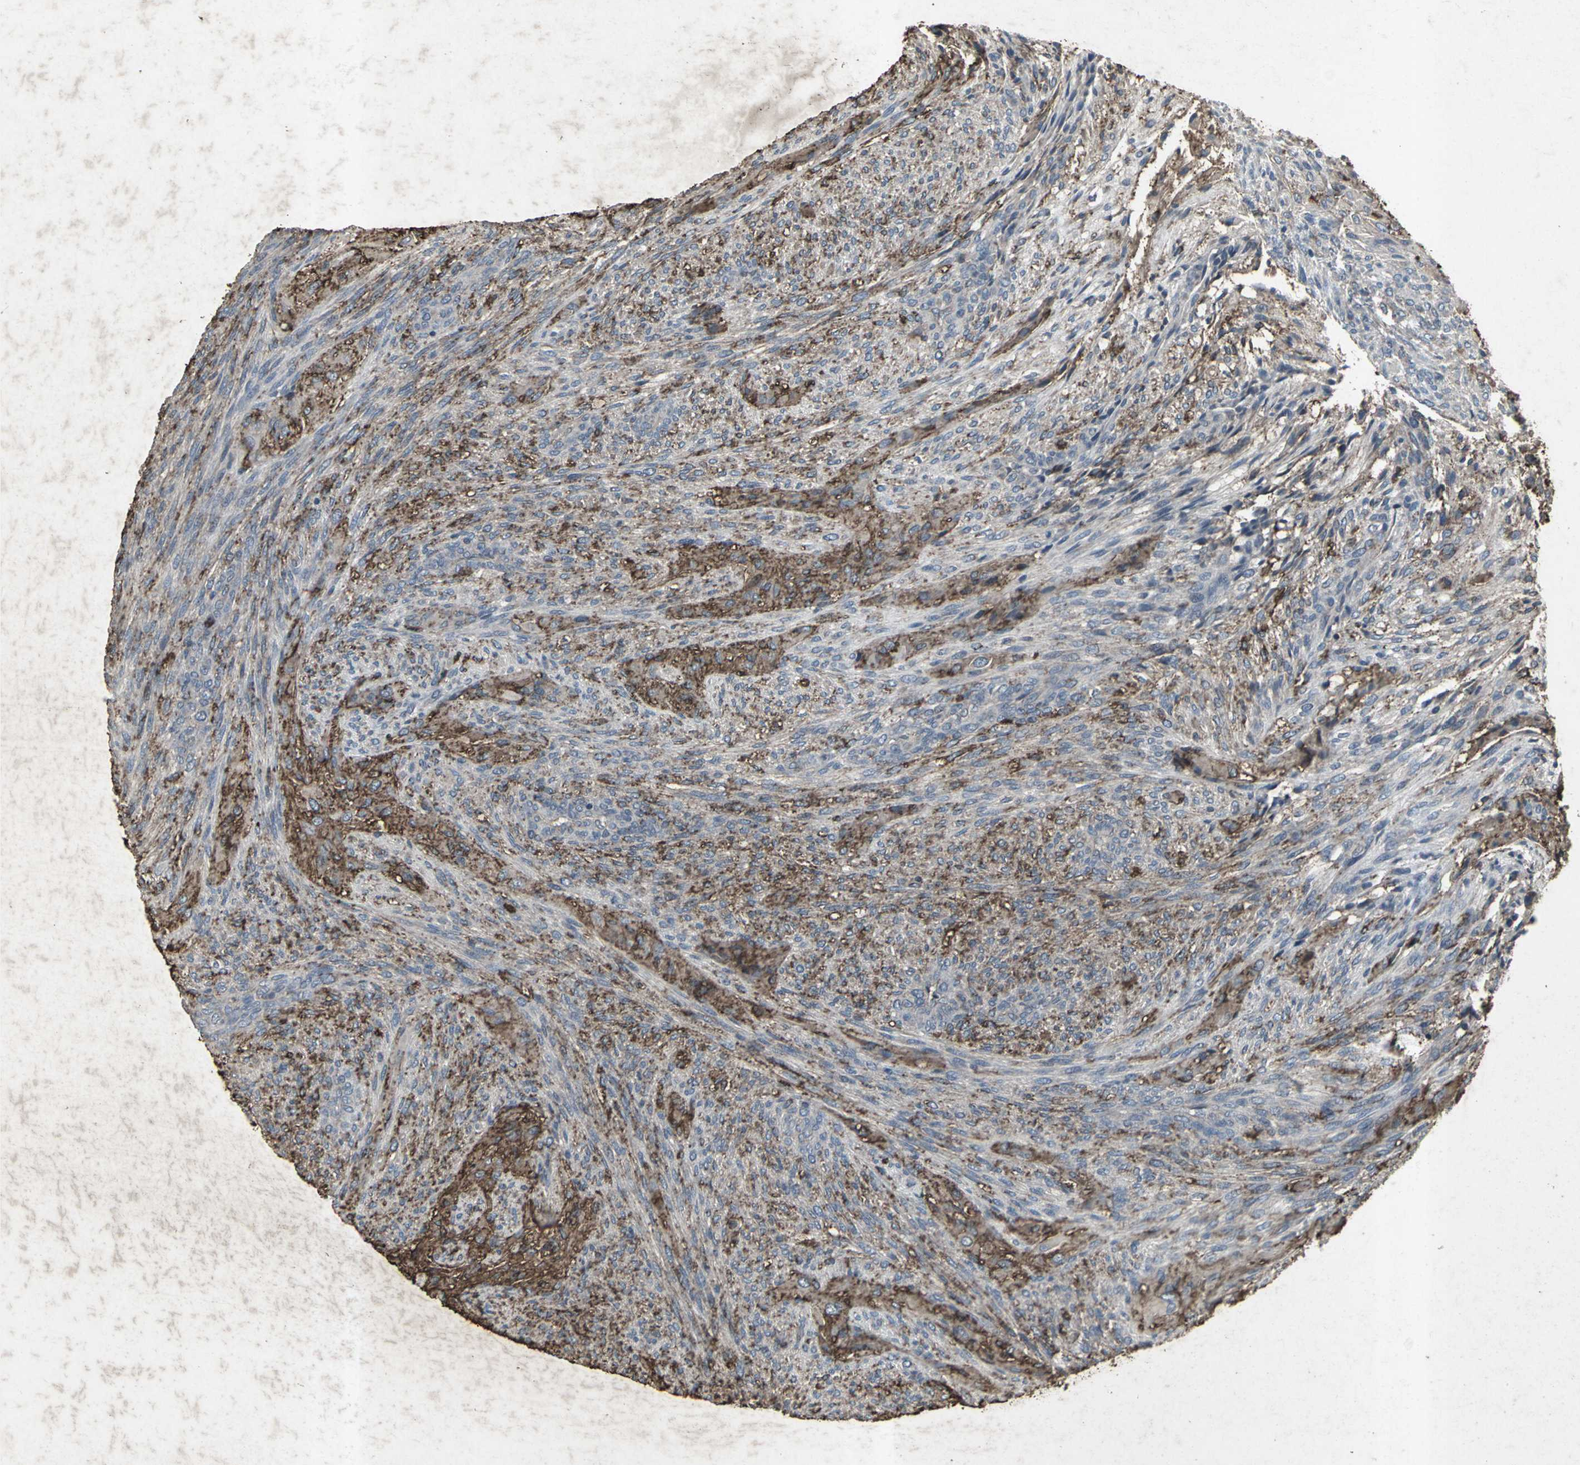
{"staining": {"intensity": "strong", "quantity": ">75%", "location": "cytoplasmic/membranous"}, "tissue": "glioma", "cell_type": "Tumor cells", "image_type": "cancer", "snomed": [{"axis": "morphology", "description": "Glioma, malignant, High grade"}, {"axis": "topography", "description": "Cerebral cortex"}], "caption": "Immunohistochemical staining of glioma demonstrates high levels of strong cytoplasmic/membranous positivity in approximately >75% of tumor cells.", "gene": "CCR9", "patient": {"sex": "female", "age": 55}}